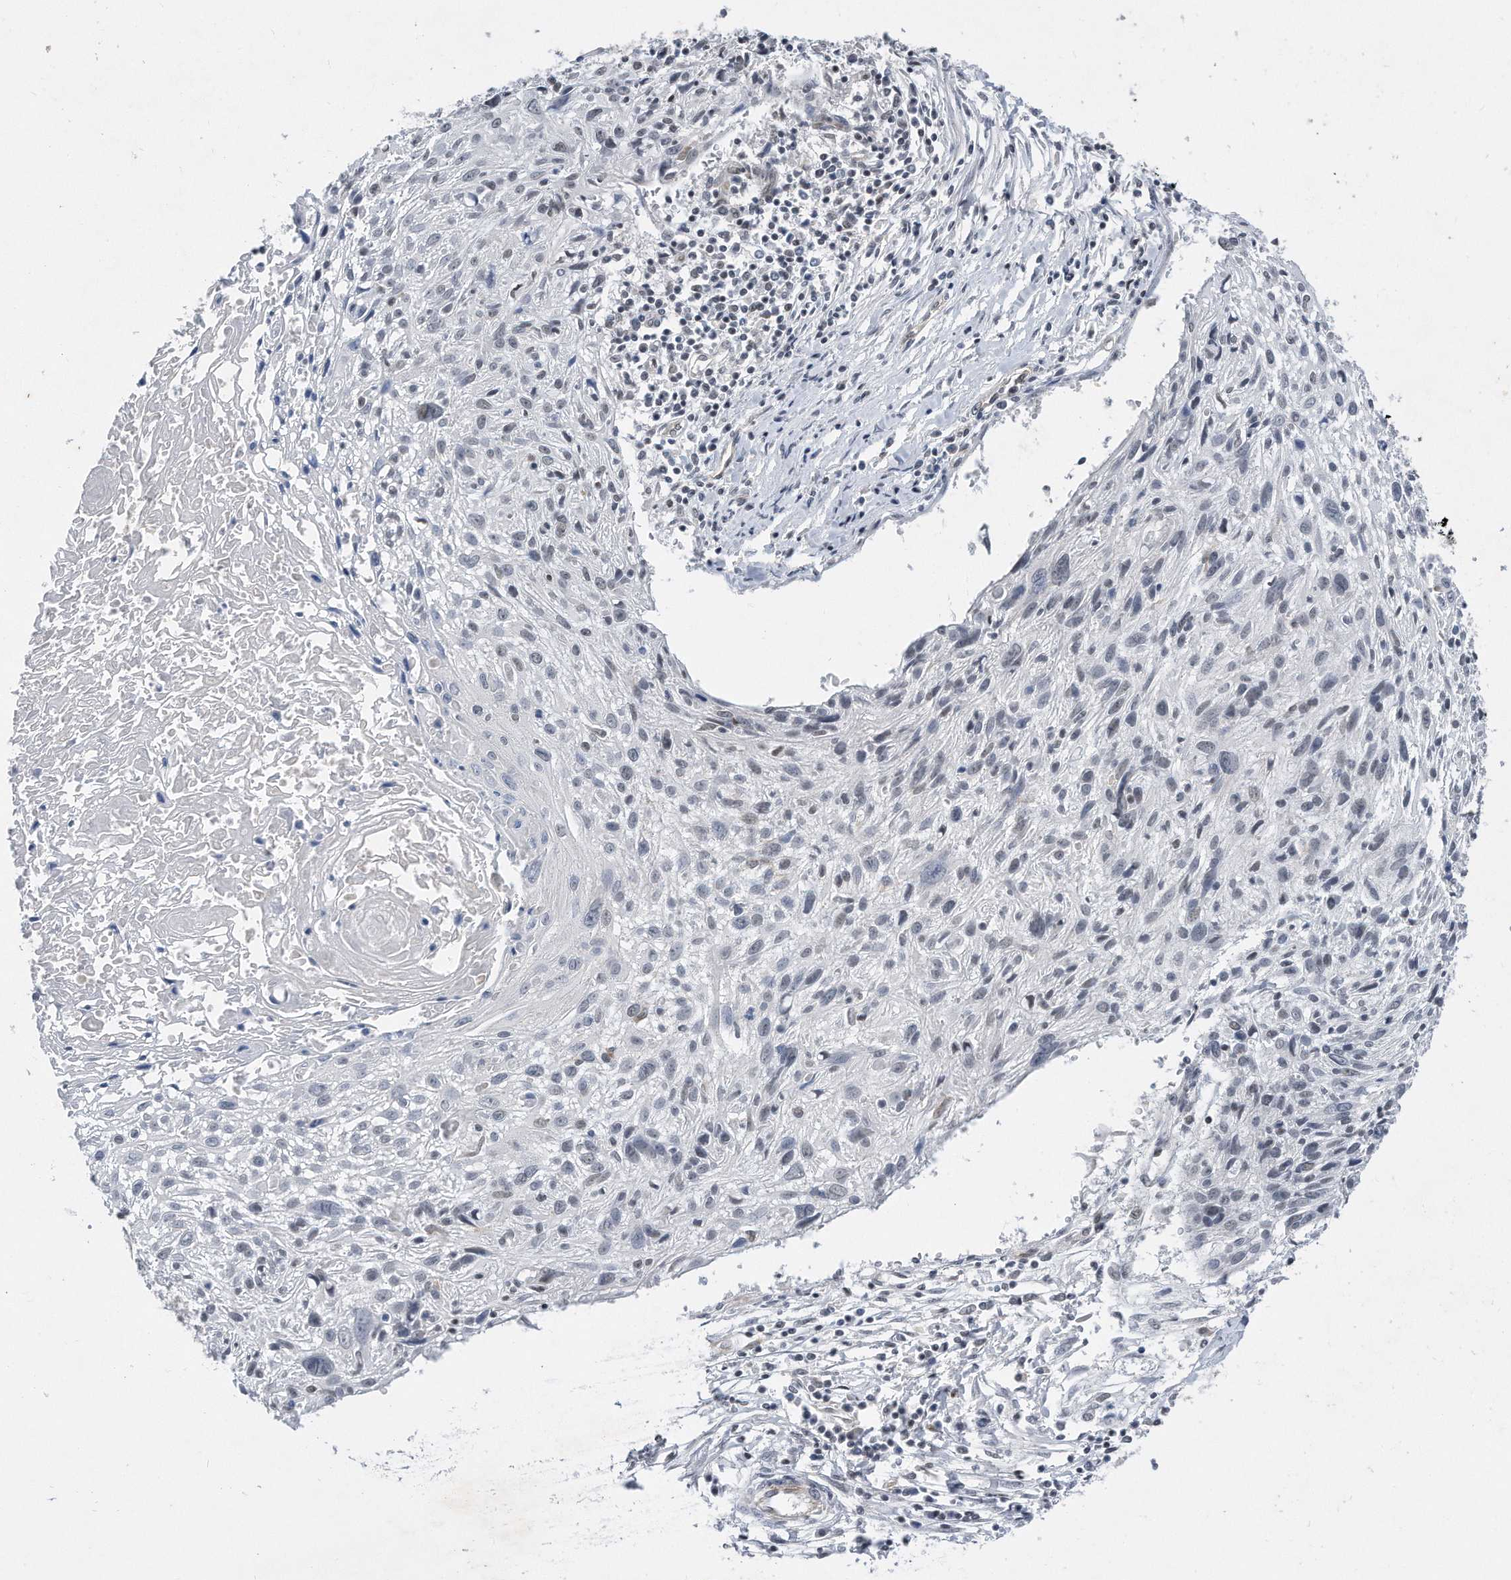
{"staining": {"intensity": "negative", "quantity": "none", "location": "none"}, "tissue": "cervical cancer", "cell_type": "Tumor cells", "image_type": "cancer", "snomed": [{"axis": "morphology", "description": "Squamous cell carcinoma, NOS"}, {"axis": "topography", "description": "Cervix"}], "caption": "High magnification brightfield microscopy of cervical squamous cell carcinoma stained with DAB (3,3'-diaminobenzidine) (brown) and counterstained with hematoxylin (blue): tumor cells show no significant staining.", "gene": "TP53INP1", "patient": {"sex": "female", "age": 51}}